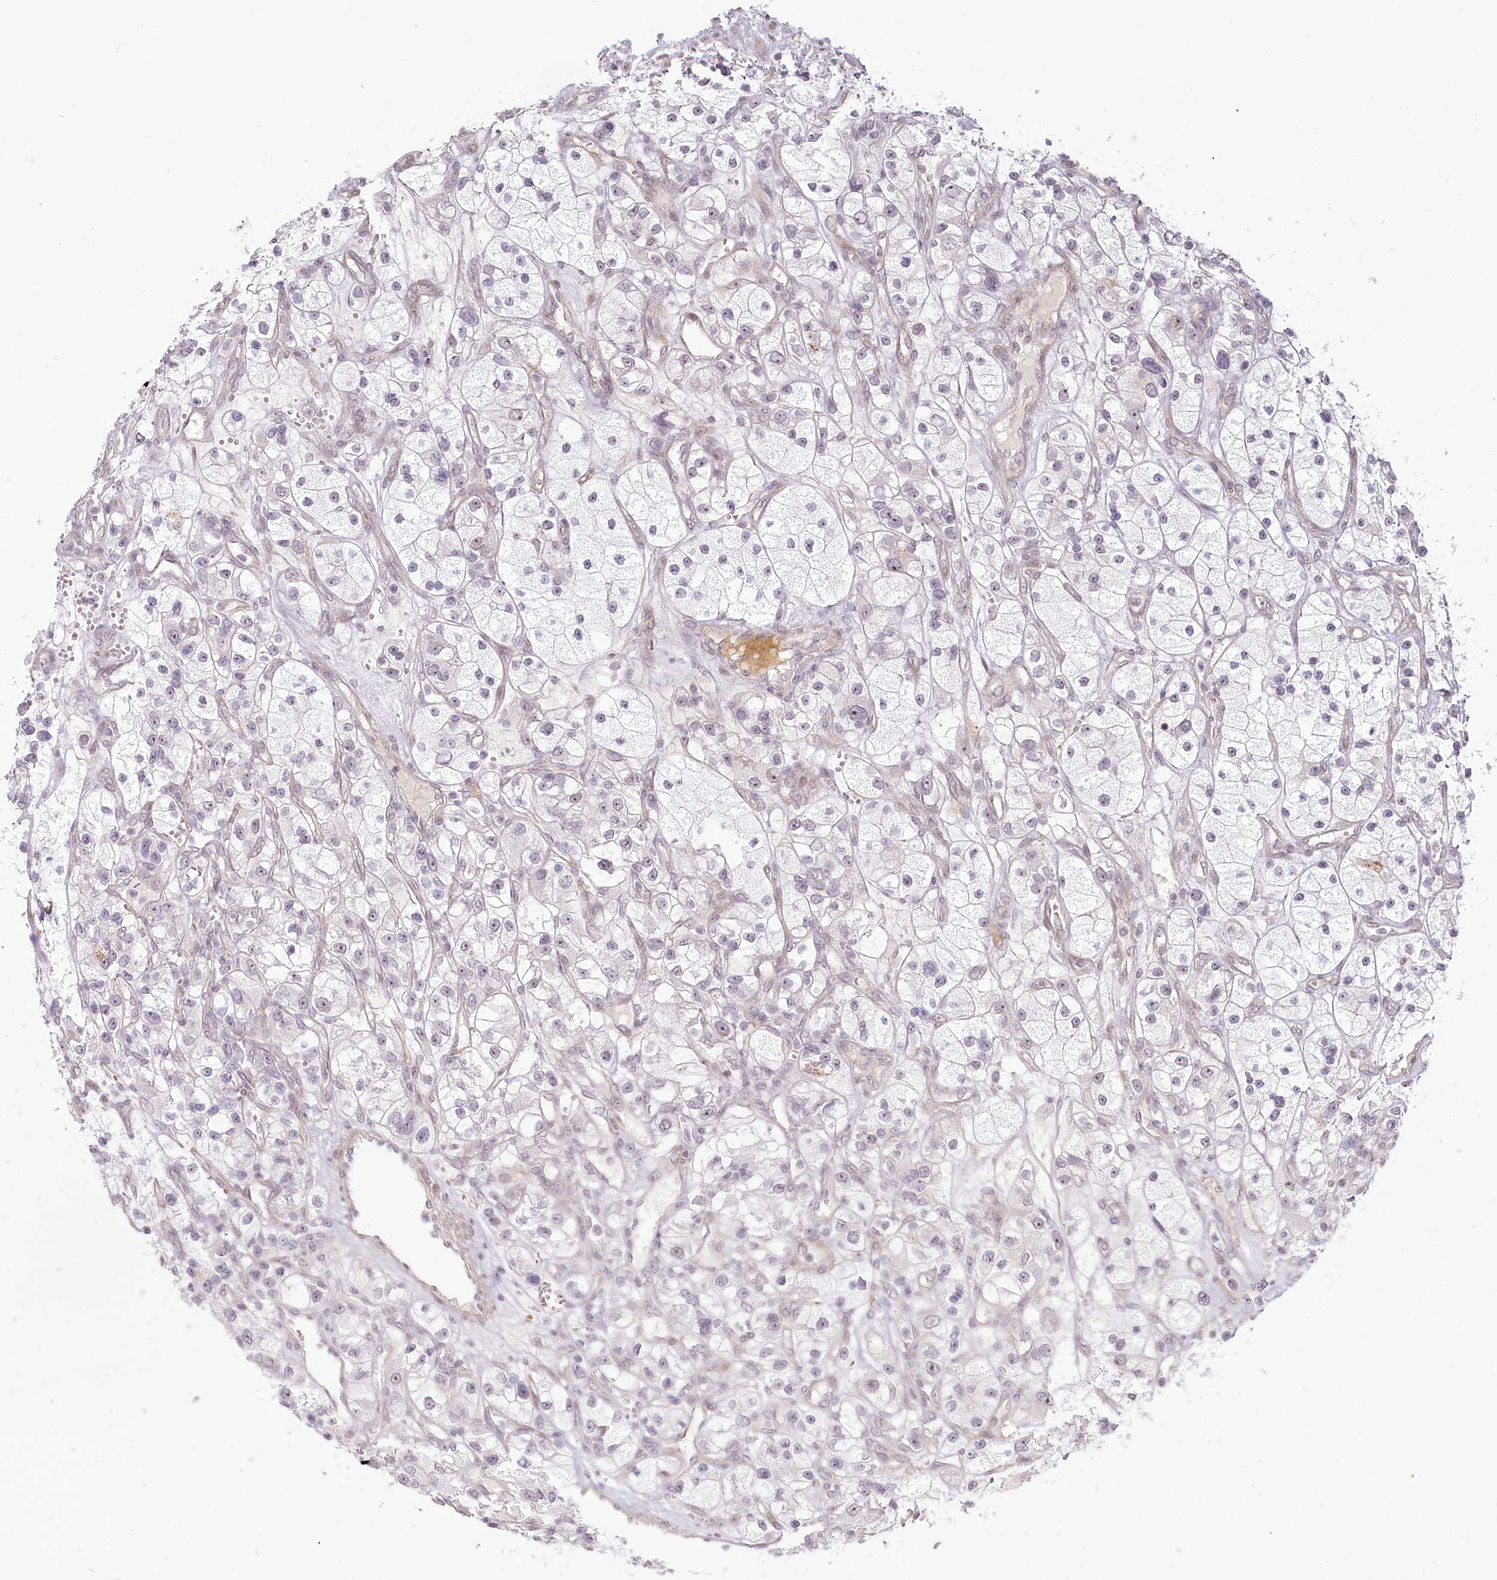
{"staining": {"intensity": "negative", "quantity": "none", "location": "none"}, "tissue": "renal cancer", "cell_type": "Tumor cells", "image_type": "cancer", "snomed": [{"axis": "morphology", "description": "Adenocarcinoma, NOS"}, {"axis": "topography", "description": "Kidney"}], "caption": "The image demonstrates no staining of tumor cells in renal cancer (adenocarcinoma). Brightfield microscopy of immunohistochemistry stained with DAB (brown) and hematoxylin (blue), captured at high magnification.", "gene": "EXOSC7", "patient": {"sex": "female", "age": 57}}